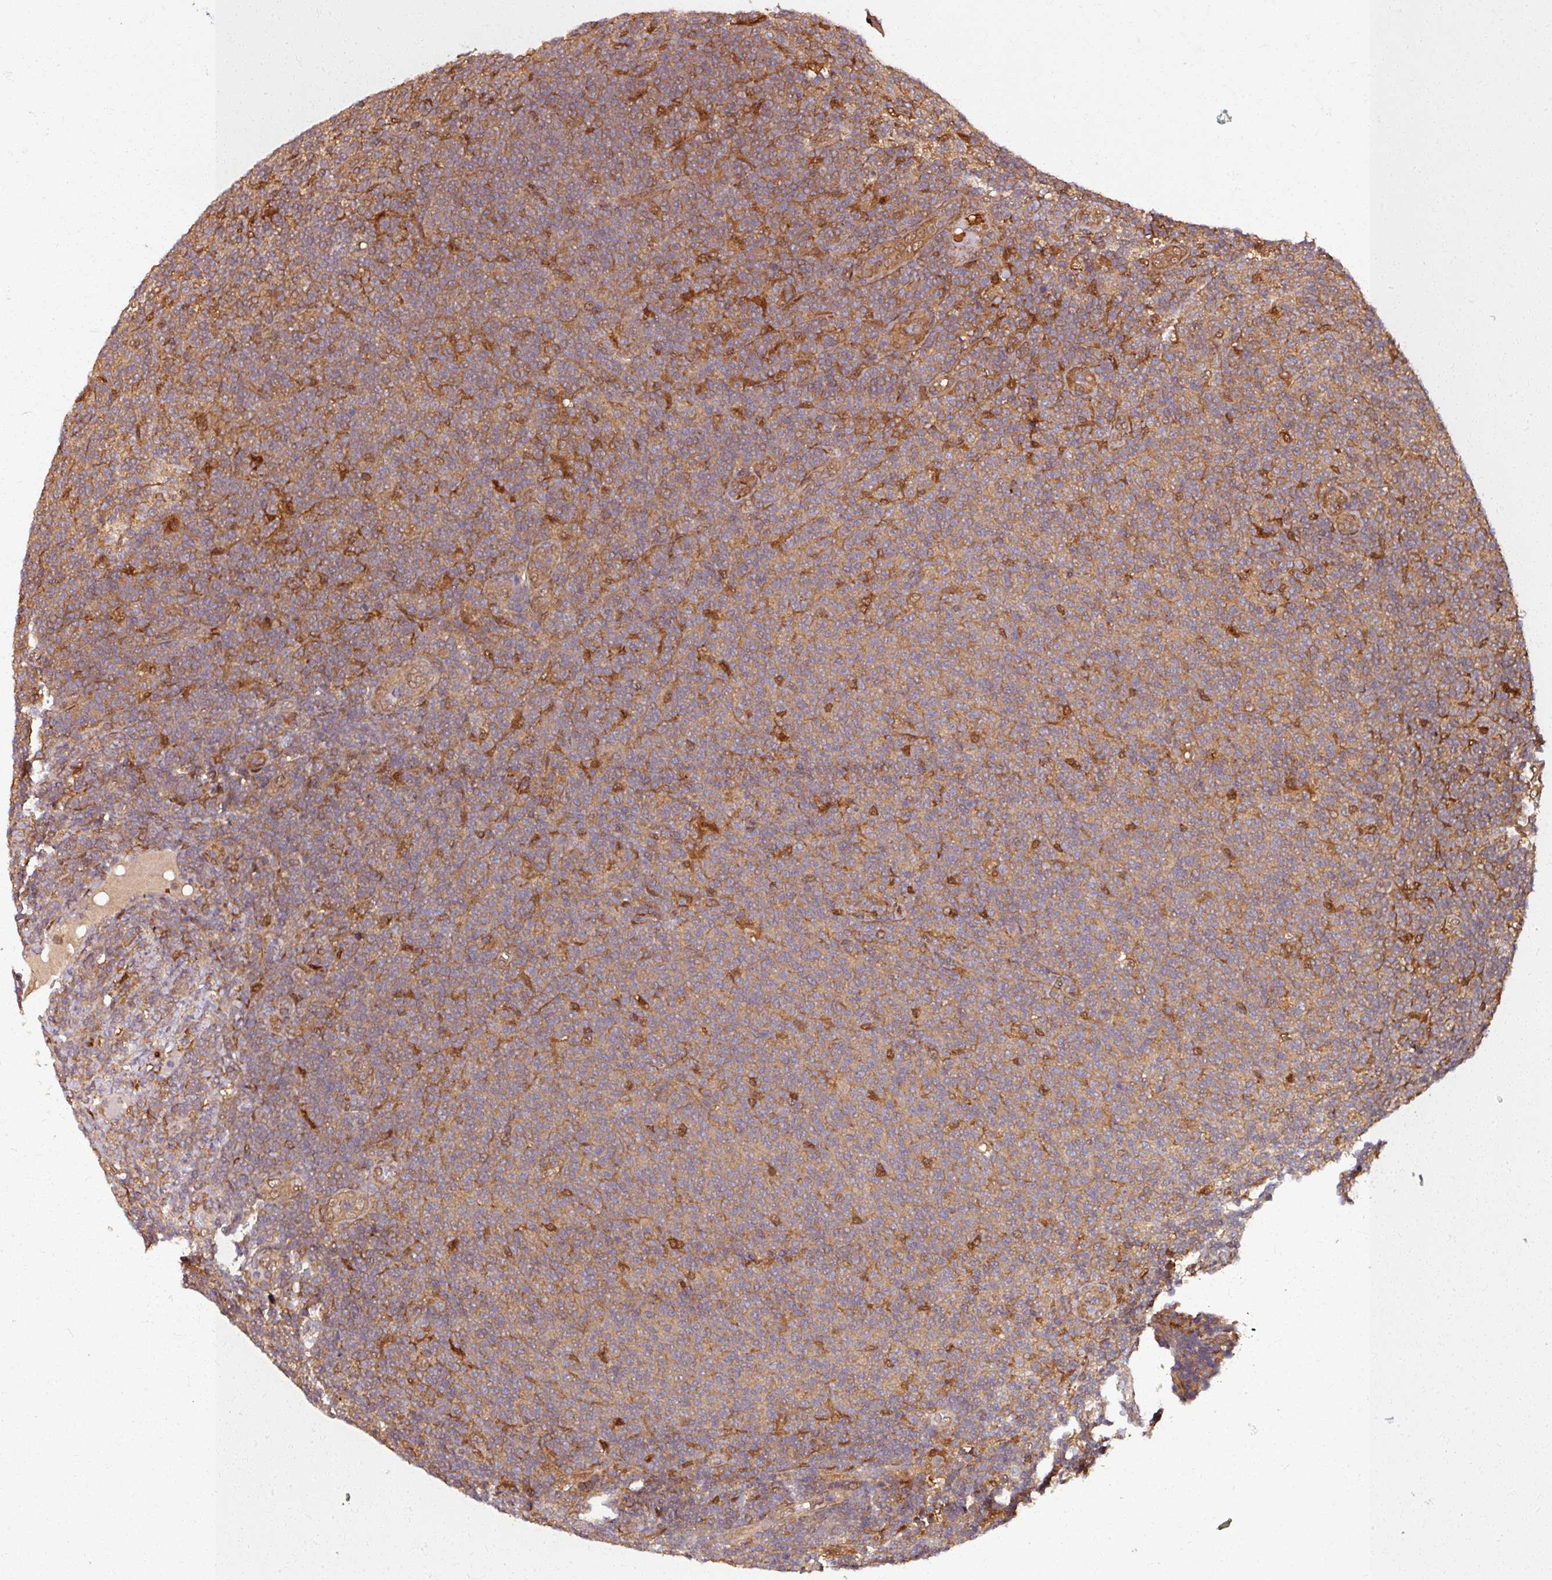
{"staining": {"intensity": "moderate", "quantity": ">75%", "location": "cytoplasmic/membranous"}, "tissue": "lymphoma", "cell_type": "Tumor cells", "image_type": "cancer", "snomed": [{"axis": "morphology", "description": "Malignant lymphoma, non-Hodgkin's type, Low grade"}, {"axis": "topography", "description": "Lymph node"}], "caption": "Brown immunohistochemical staining in lymphoma shows moderate cytoplasmic/membranous positivity in about >75% of tumor cells.", "gene": "KCTD11", "patient": {"sex": "male", "age": 66}}